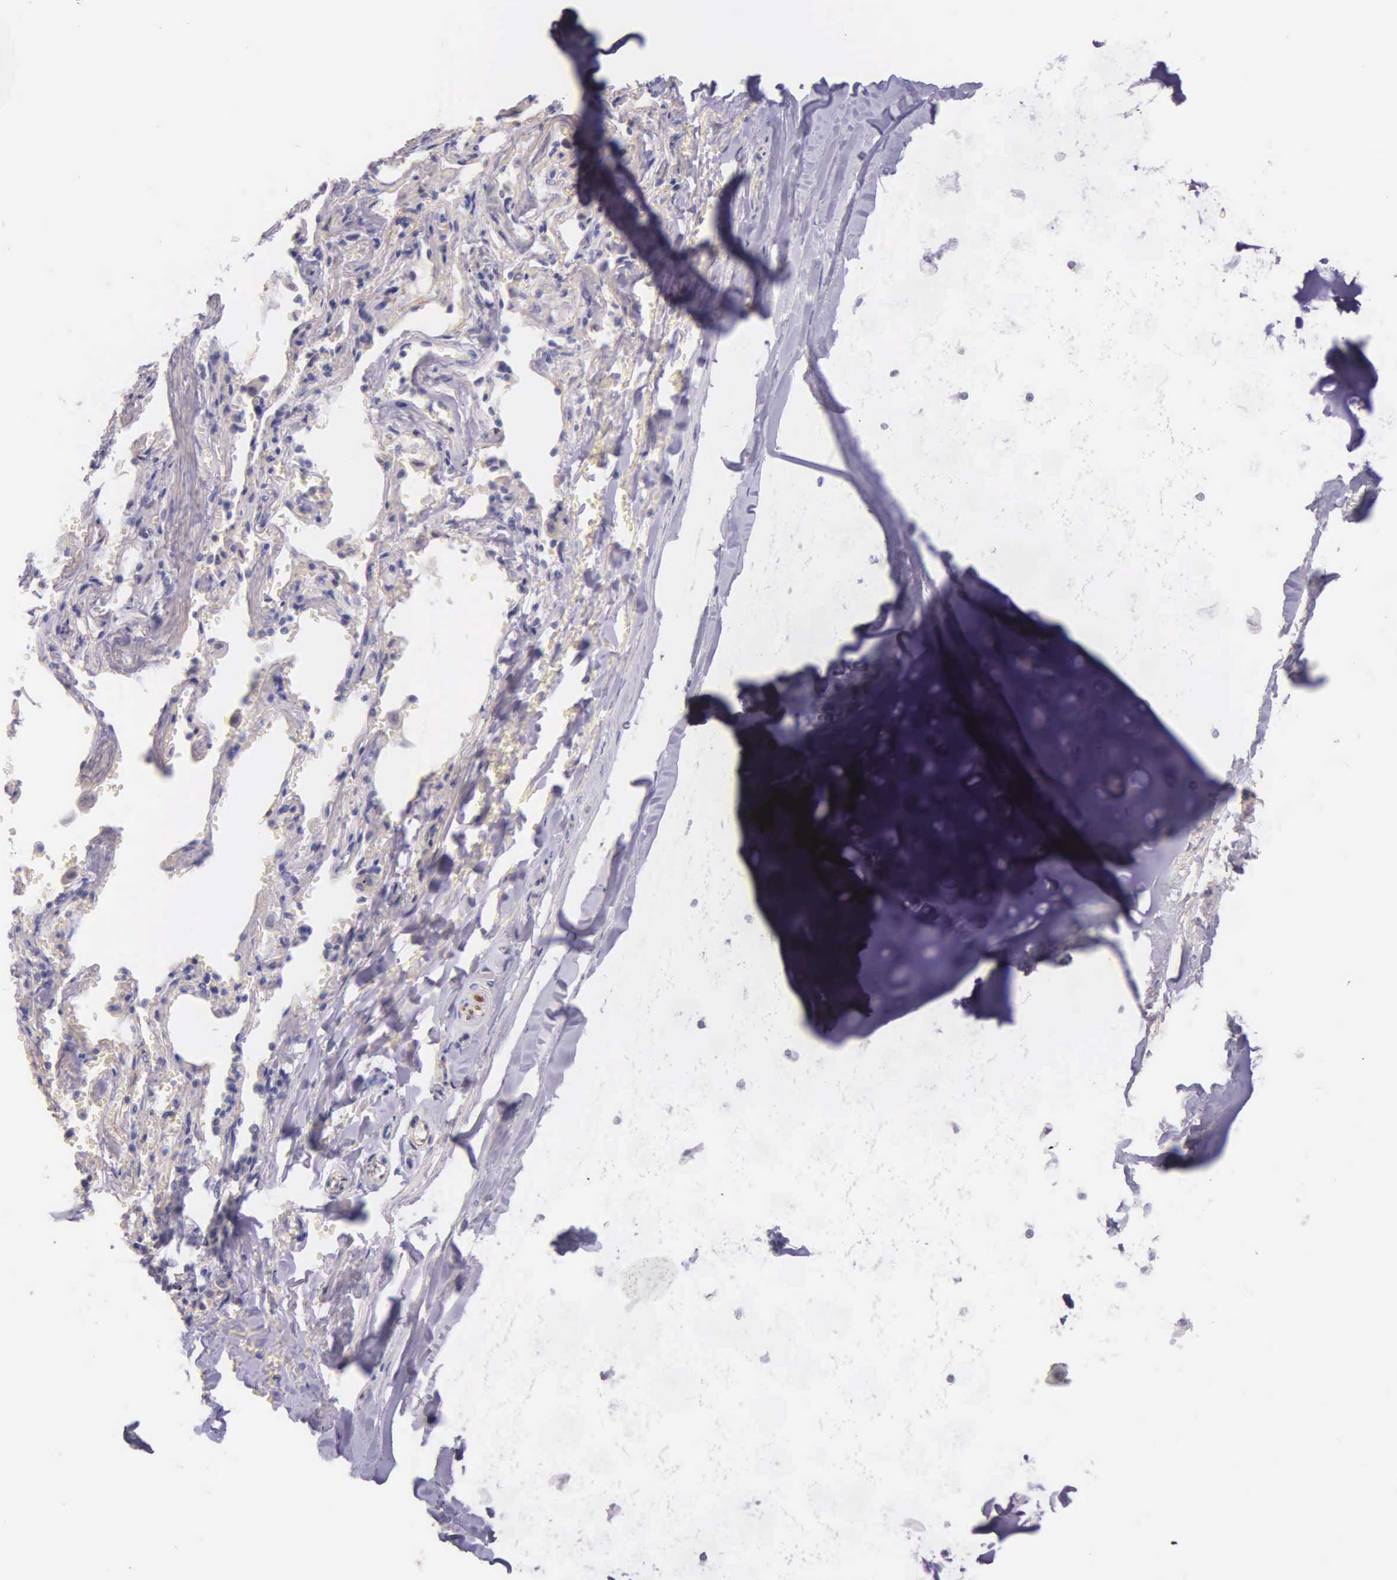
{"staining": {"intensity": "negative", "quantity": "none", "location": "none"}, "tissue": "adipose tissue", "cell_type": "Adipocytes", "image_type": "normal", "snomed": [{"axis": "morphology", "description": "Normal tissue, NOS"}, {"axis": "topography", "description": "Cartilage tissue"}, {"axis": "topography", "description": "Lung"}], "caption": "Immunohistochemistry (IHC) of normal adipose tissue displays no positivity in adipocytes. (Immunohistochemistry (IHC), brightfield microscopy, high magnification).", "gene": "THSD7A", "patient": {"sex": "male", "age": 65}}